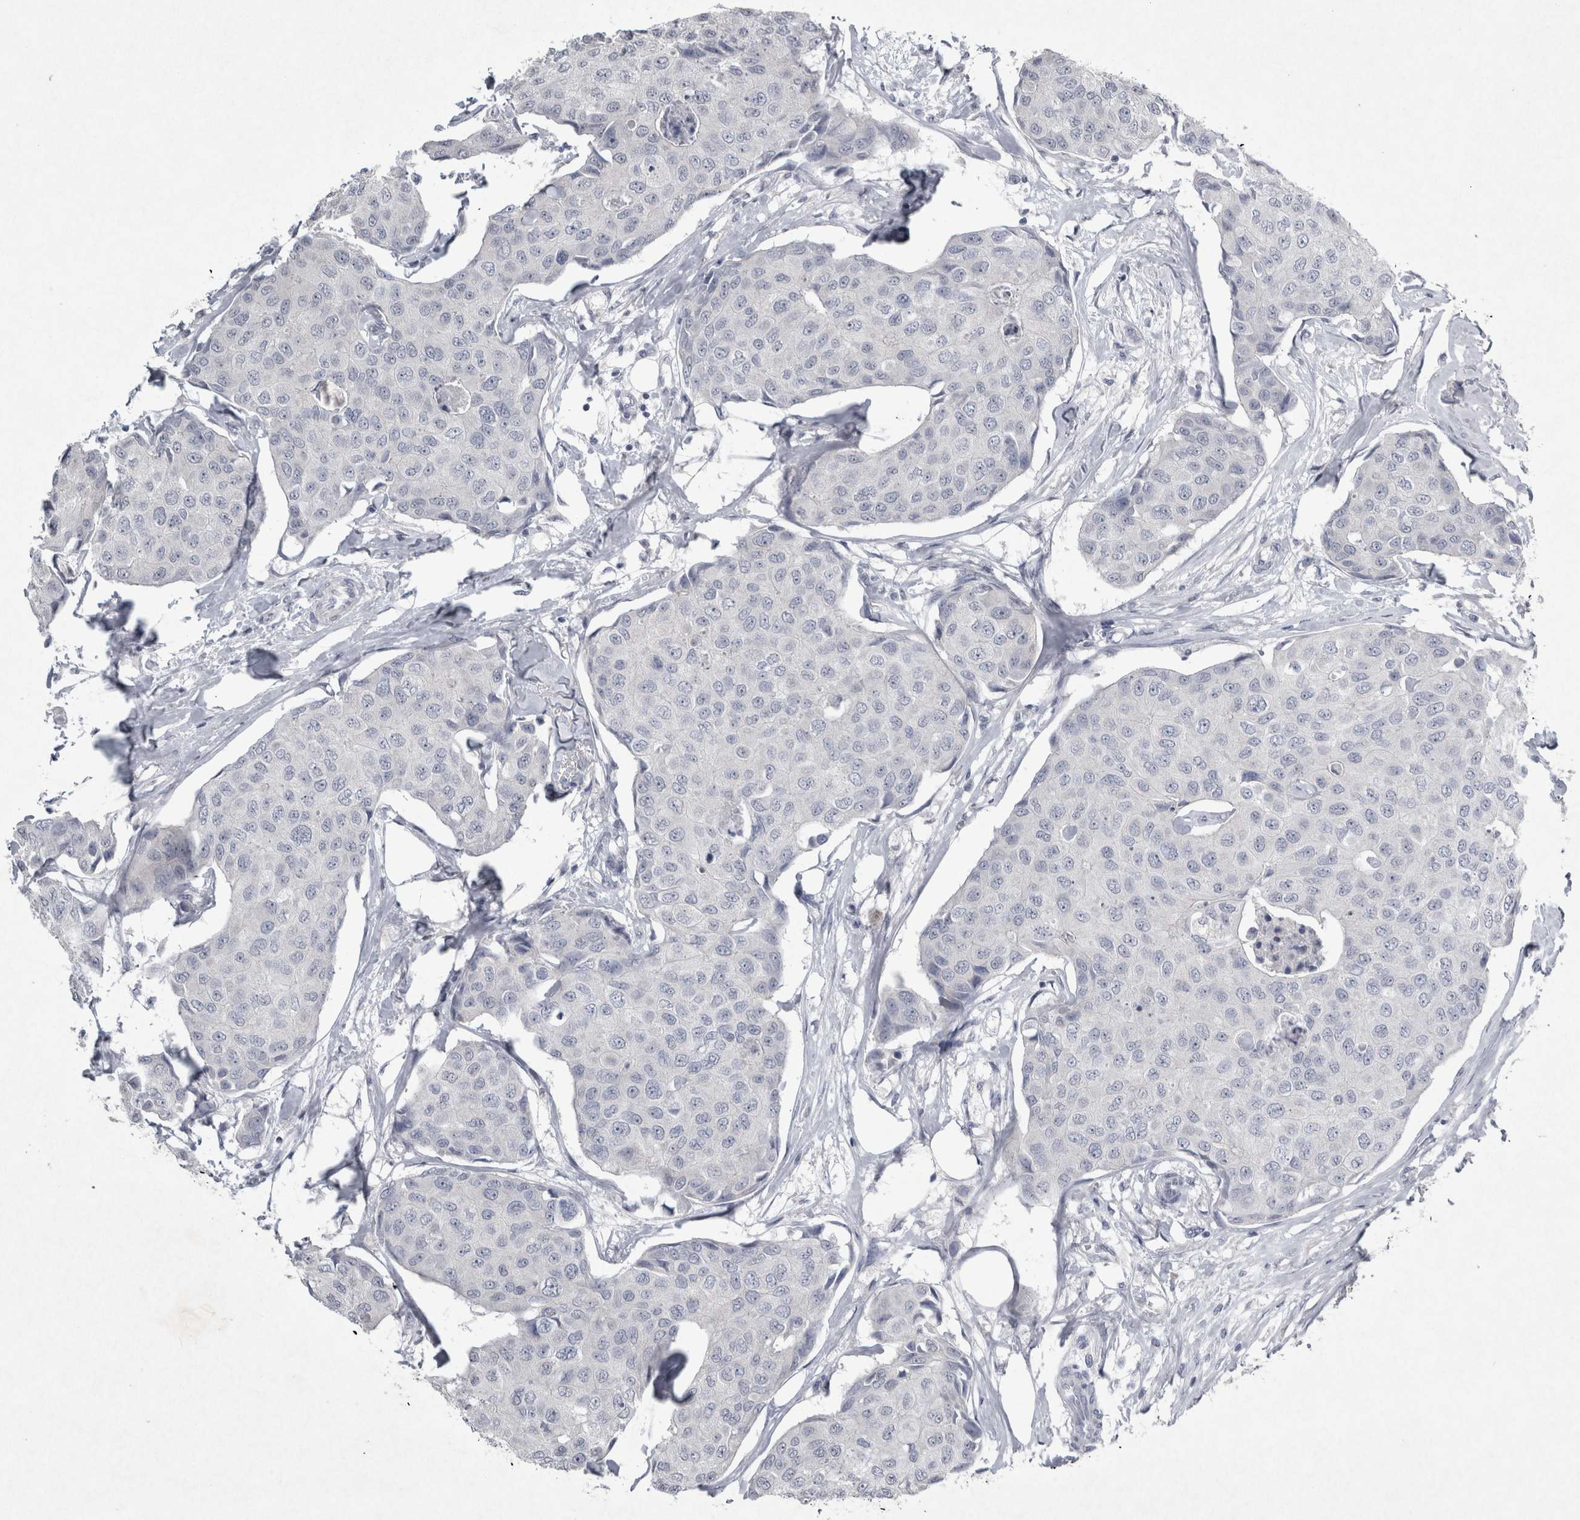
{"staining": {"intensity": "negative", "quantity": "none", "location": "none"}, "tissue": "breast cancer", "cell_type": "Tumor cells", "image_type": "cancer", "snomed": [{"axis": "morphology", "description": "Duct carcinoma"}, {"axis": "topography", "description": "Breast"}], "caption": "A photomicrograph of human breast intraductal carcinoma is negative for staining in tumor cells.", "gene": "PDX1", "patient": {"sex": "female", "age": 80}}